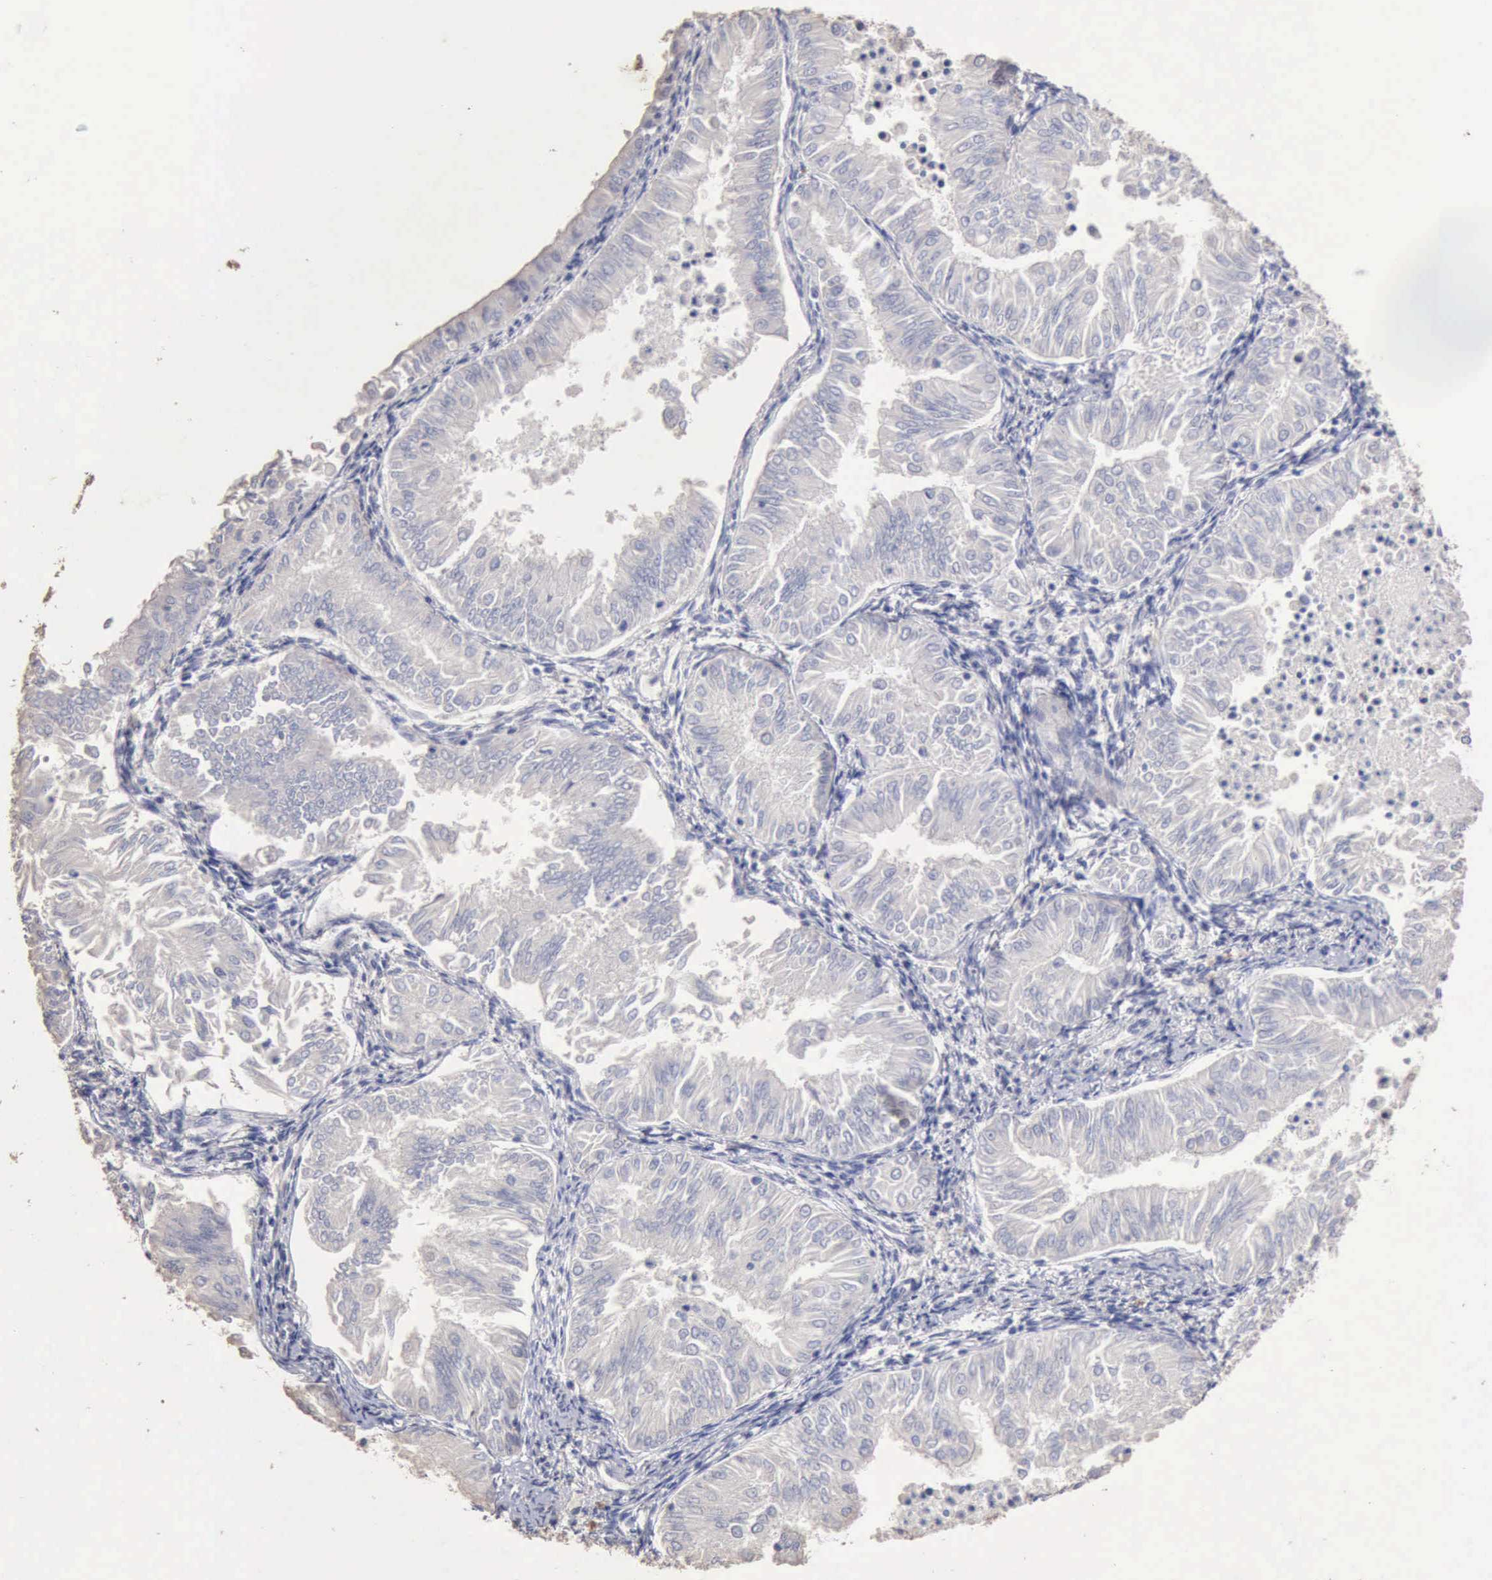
{"staining": {"intensity": "negative", "quantity": "none", "location": "none"}, "tissue": "endometrial cancer", "cell_type": "Tumor cells", "image_type": "cancer", "snomed": [{"axis": "morphology", "description": "Adenocarcinoma, NOS"}, {"axis": "topography", "description": "Endometrium"}], "caption": "Immunohistochemical staining of endometrial cancer (adenocarcinoma) shows no significant expression in tumor cells. The staining is performed using DAB brown chromogen with nuclei counter-stained in using hematoxylin.", "gene": "KRT6B", "patient": {"sex": "female", "age": 53}}